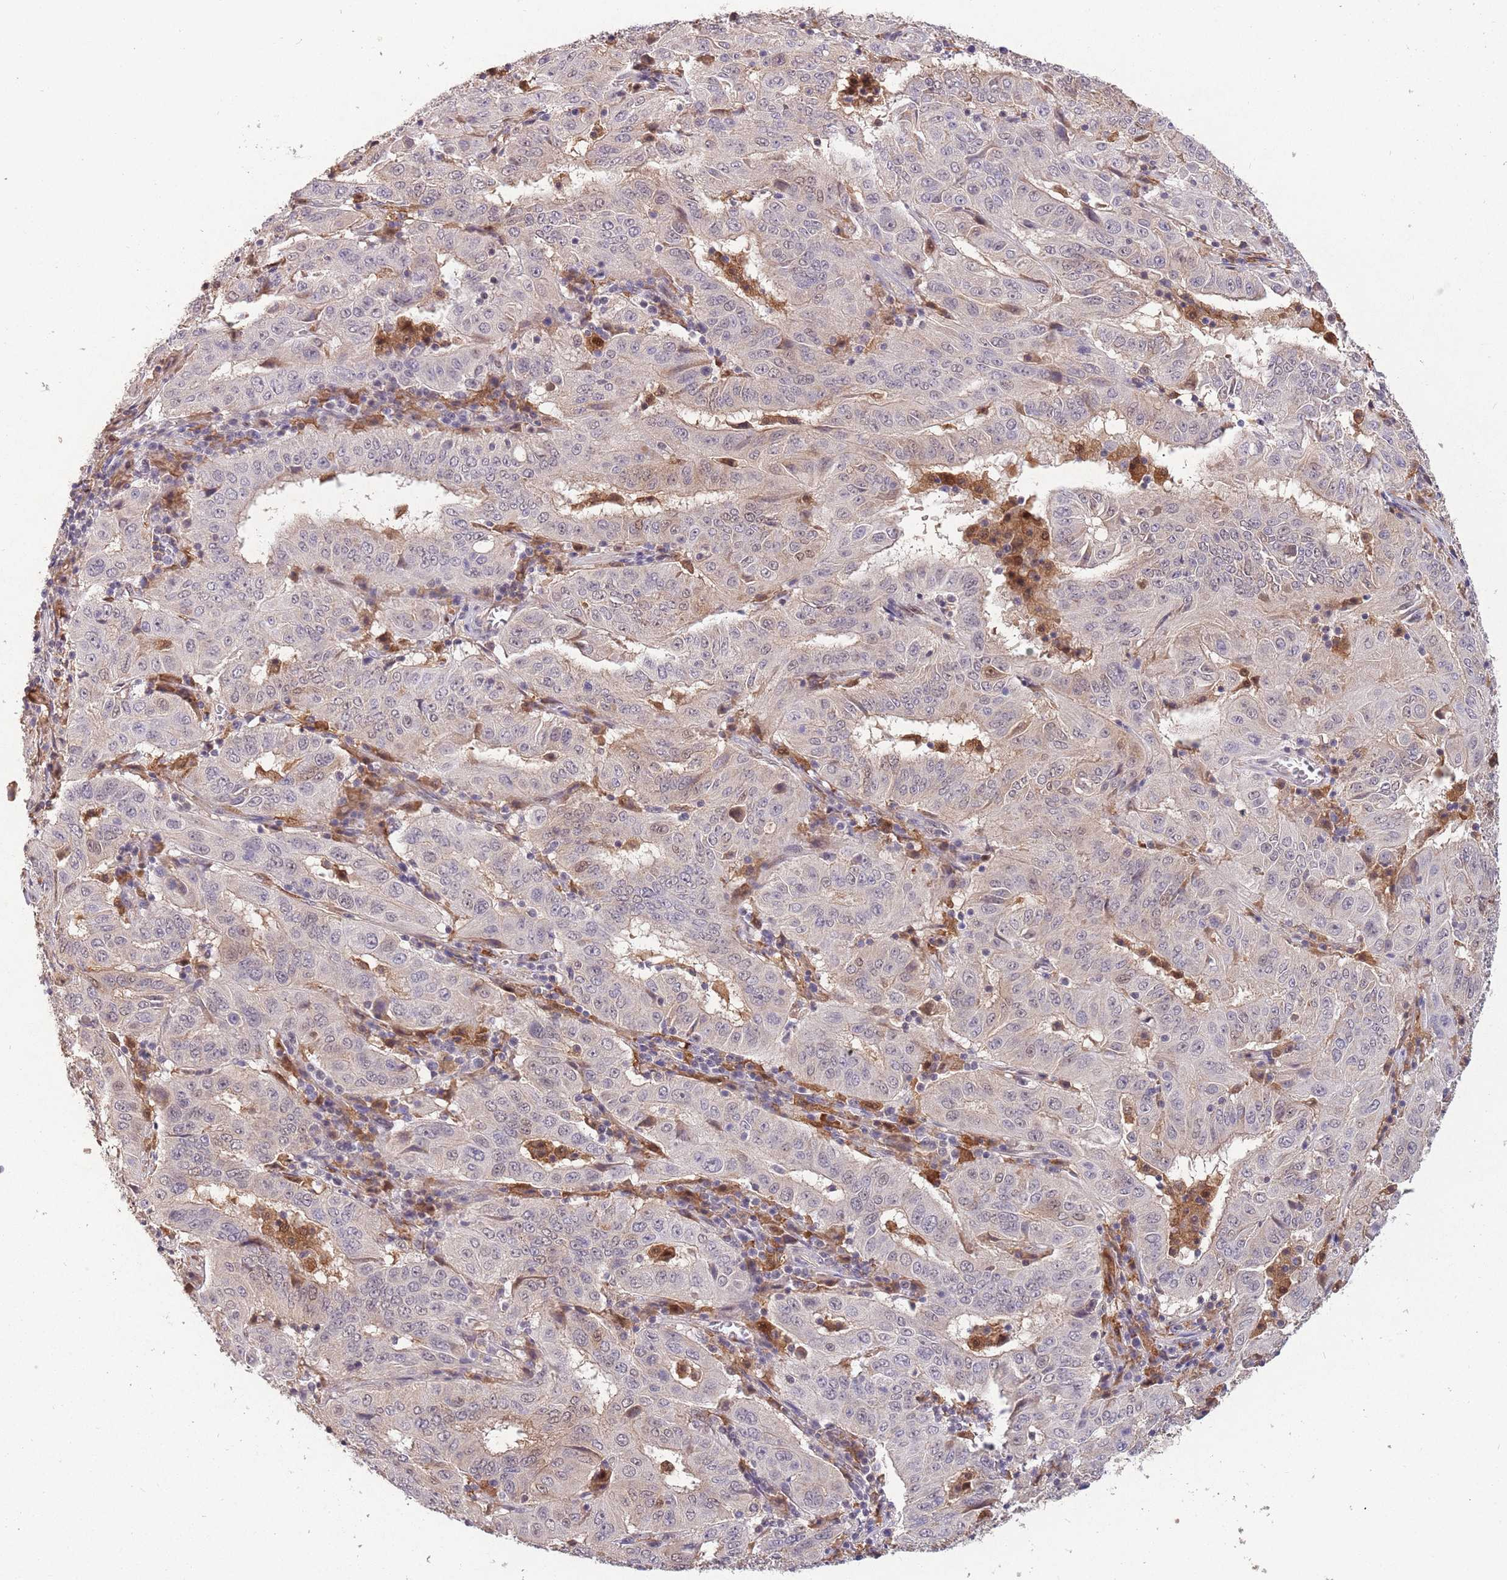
{"staining": {"intensity": "negative", "quantity": "none", "location": "none"}, "tissue": "pancreatic cancer", "cell_type": "Tumor cells", "image_type": "cancer", "snomed": [{"axis": "morphology", "description": "Adenocarcinoma, NOS"}, {"axis": "topography", "description": "Pancreas"}], "caption": "High power microscopy image of an IHC image of pancreatic cancer (adenocarcinoma), revealing no significant positivity in tumor cells.", "gene": "ZNF639", "patient": {"sex": "male", "age": 63}}